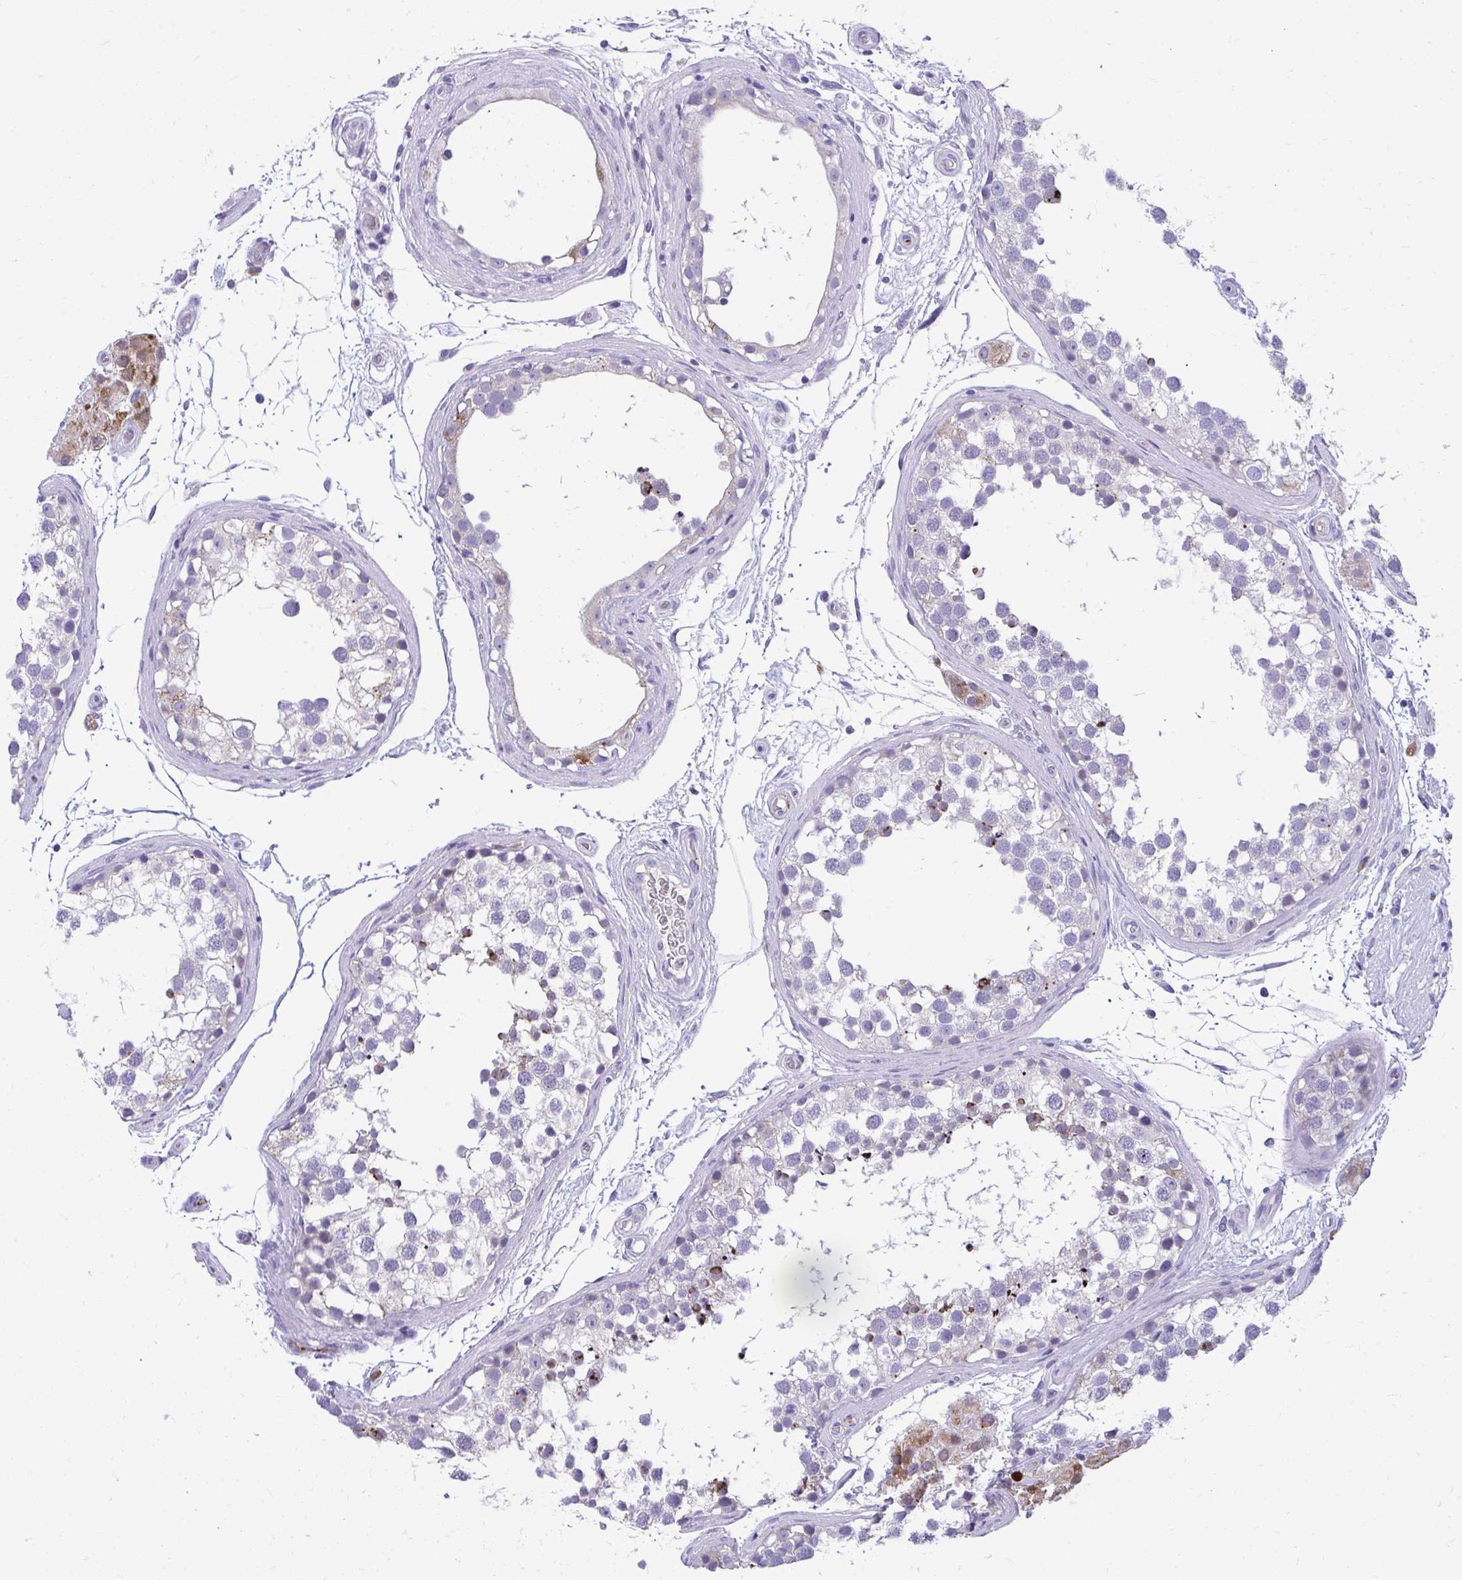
{"staining": {"intensity": "strong", "quantity": "25%-75%", "location": "cytoplasmic/membranous"}, "tissue": "testis", "cell_type": "Cells in seminiferous ducts", "image_type": "normal", "snomed": [{"axis": "morphology", "description": "Normal tissue, NOS"}, {"axis": "morphology", "description": "Seminoma, NOS"}, {"axis": "topography", "description": "Testis"}], "caption": "Brown immunohistochemical staining in normal testis demonstrates strong cytoplasmic/membranous expression in about 25%-75% of cells in seminiferous ducts. (brown staining indicates protein expression, while blue staining denotes nuclei).", "gene": "TSBP1", "patient": {"sex": "male", "age": 65}}